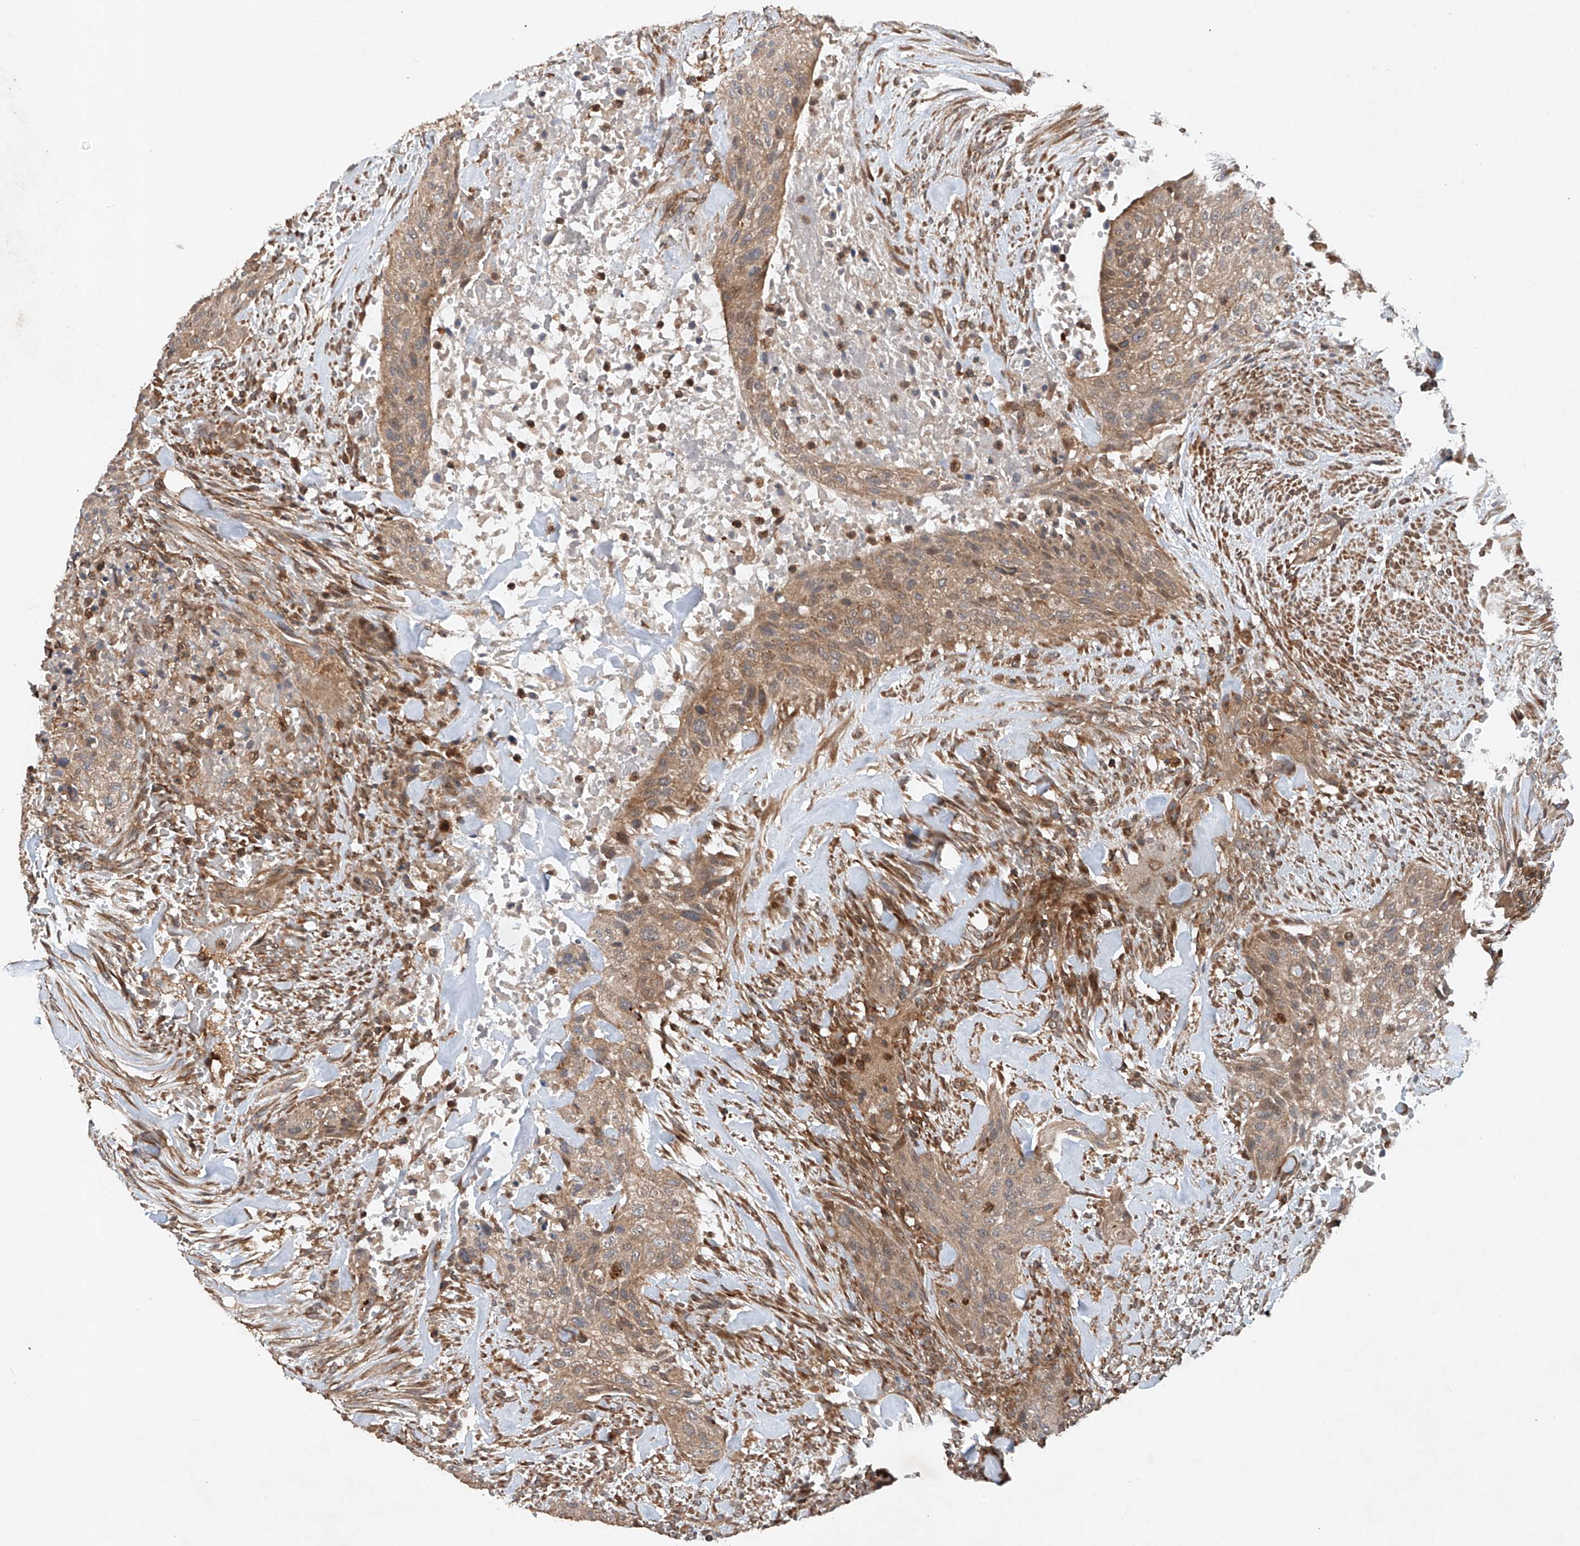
{"staining": {"intensity": "weak", "quantity": ">75%", "location": "cytoplasmic/membranous"}, "tissue": "urothelial cancer", "cell_type": "Tumor cells", "image_type": "cancer", "snomed": [{"axis": "morphology", "description": "Urothelial carcinoma, High grade"}, {"axis": "topography", "description": "Urinary bladder"}], "caption": "About >75% of tumor cells in human high-grade urothelial carcinoma exhibit weak cytoplasmic/membranous protein staining as visualized by brown immunohistochemical staining.", "gene": "CEP85L", "patient": {"sex": "male", "age": 35}}